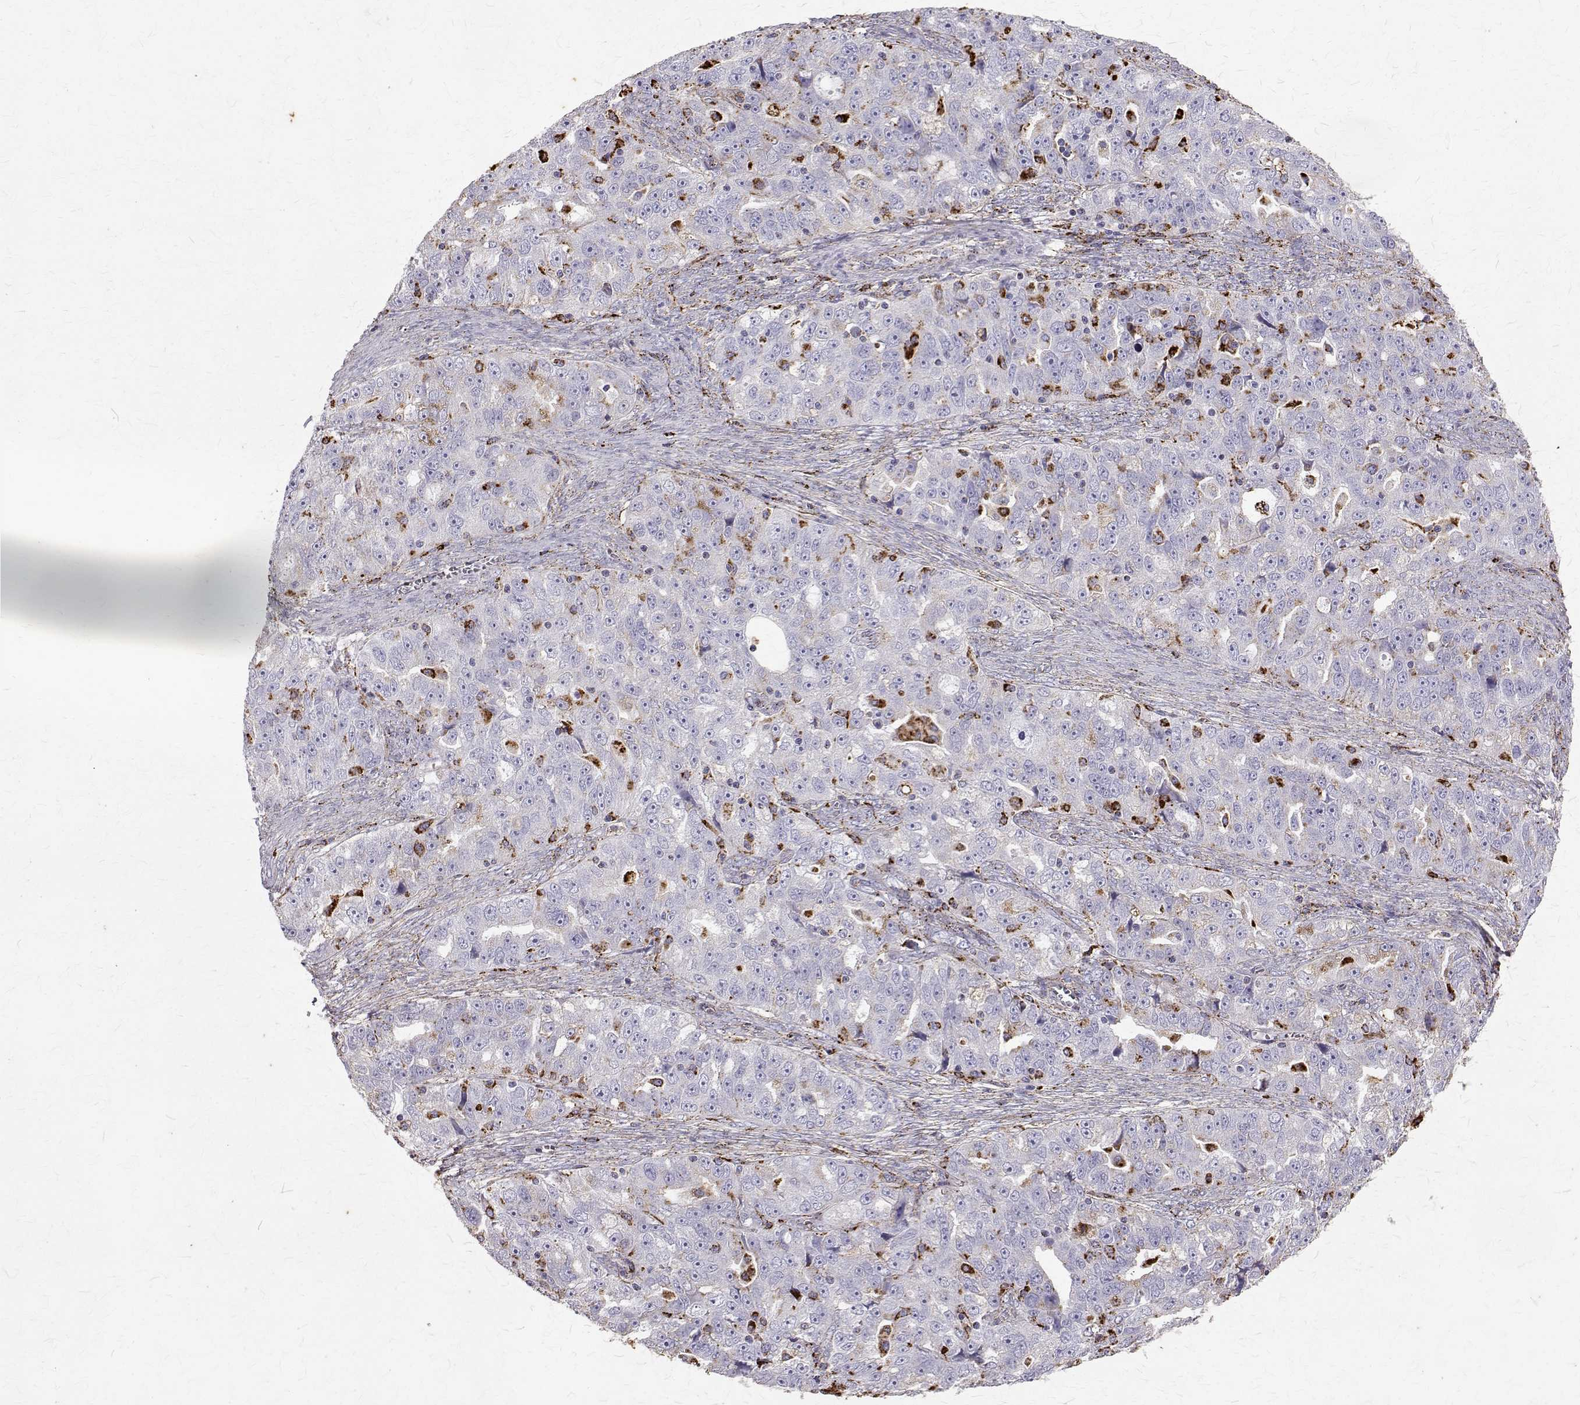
{"staining": {"intensity": "negative", "quantity": "none", "location": "none"}, "tissue": "ovarian cancer", "cell_type": "Tumor cells", "image_type": "cancer", "snomed": [{"axis": "morphology", "description": "Cystadenocarcinoma, serous, NOS"}, {"axis": "topography", "description": "Ovary"}], "caption": "The image reveals no significant positivity in tumor cells of ovarian serous cystadenocarcinoma. (DAB (3,3'-diaminobenzidine) IHC visualized using brightfield microscopy, high magnification).", "gene": "TPP1", "patient": {"sex": "female", "age": 51}}